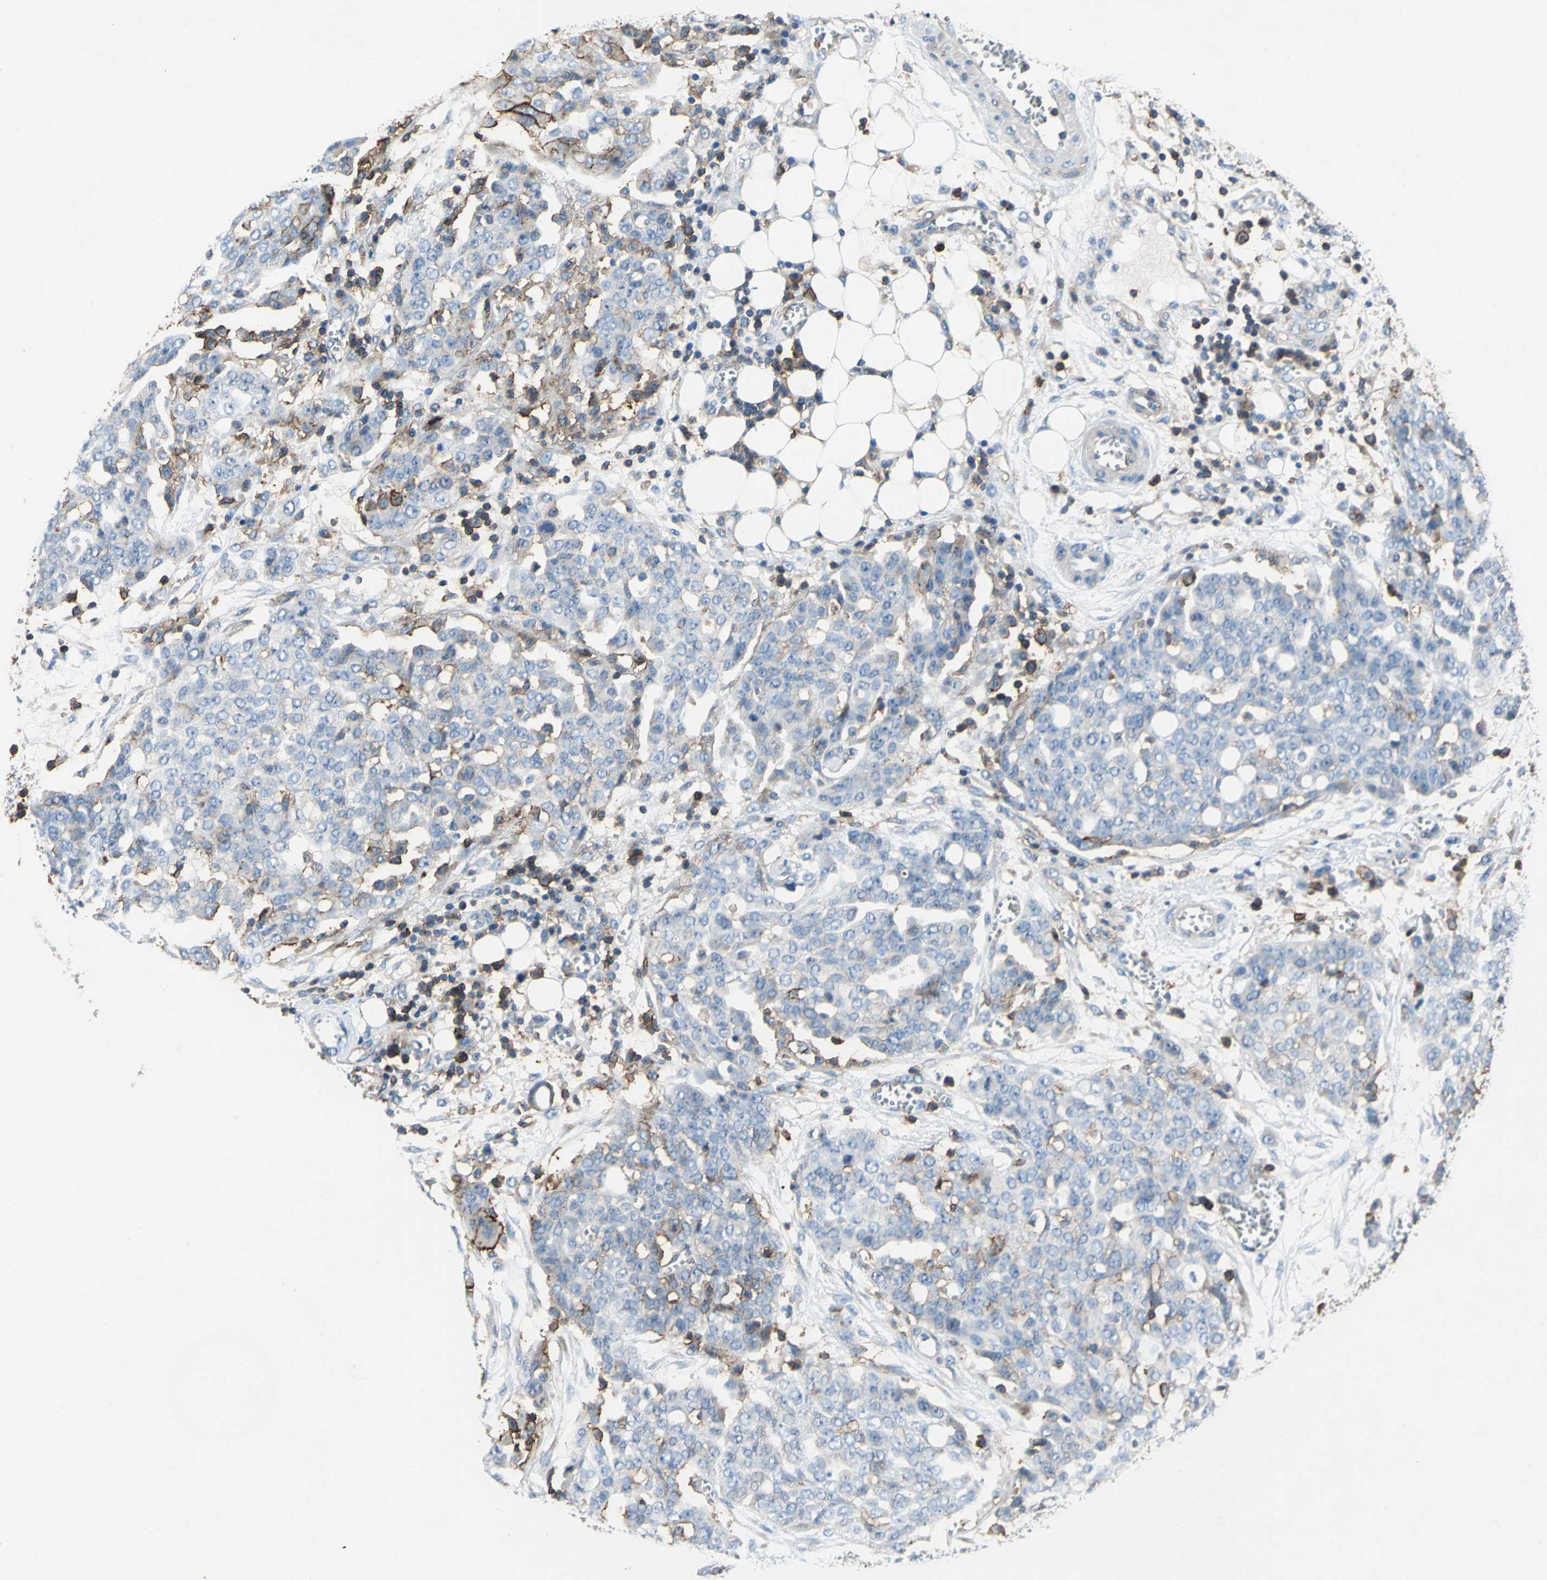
{"staining": {"intensity": "moderate", "quantity": "<25%", "location": "cytoplasmic/membranous"}, "tissue": "ovarian cancer", "cell_type": "Tumor cells", "image_type": "cancer", "snomed": [{"axis": "morphology", "description": "Cystadenocarcinoma, serous, NOS"}, {"axis": "topography", "description": "Soft tissue"}, {"axis": "topography", "description": "Ovary"}], "caption": "Moderate cytoplasmic/membranous protein positivity is identified in about <25% of tumor cells in ovarian cancer (serous cystadenocarcinoma). (DAB (3,3'-diaminobenzidine) IHC, brown staining for protein, blue staining for nuclei).", "gene": "CD44", "patient": {"sex": "female", "age": 57}}